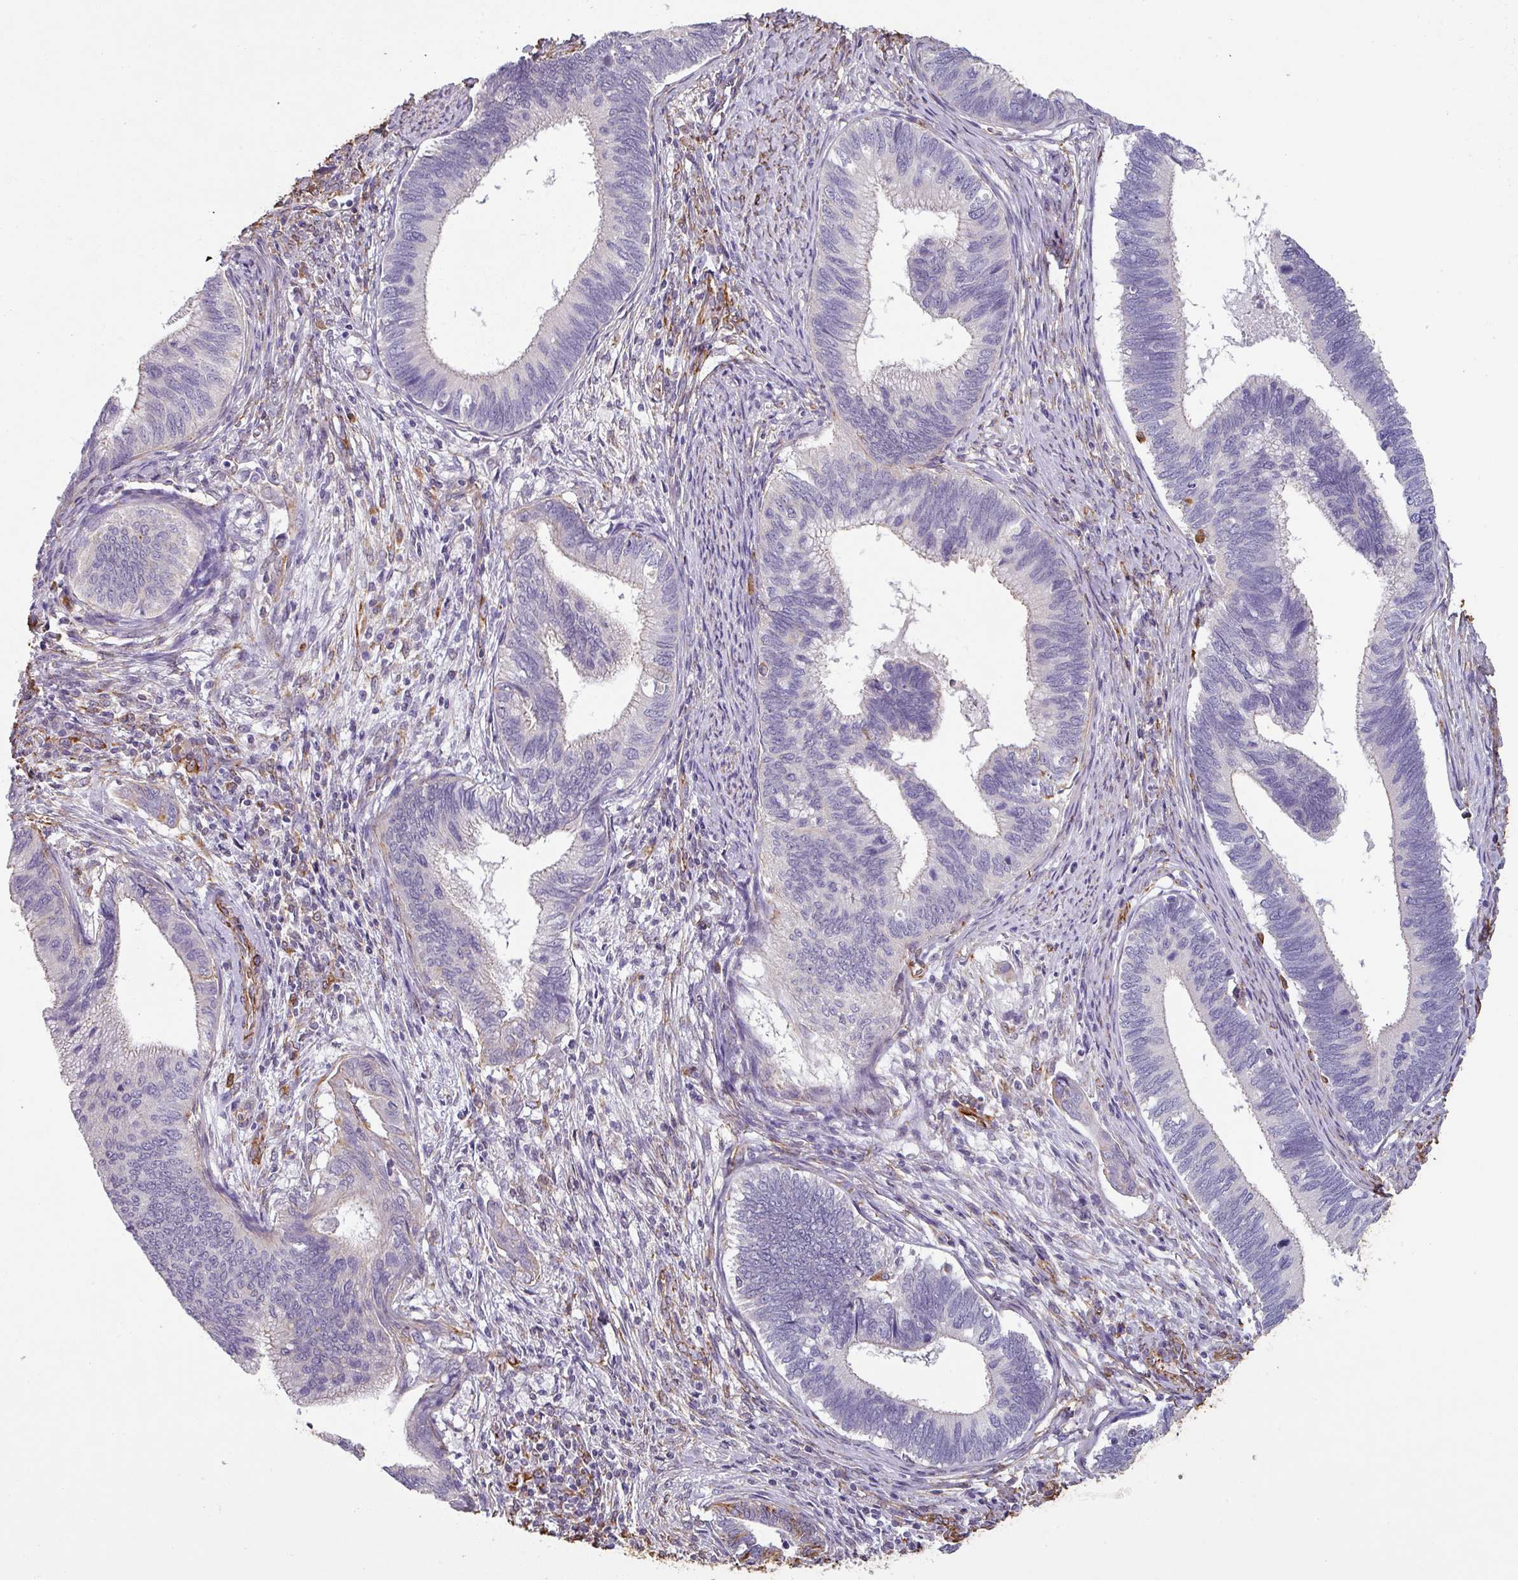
{"staining": {"intensity": "negative", "quantity": "none", "location": "none"}, "tissue": "cervical cancer", "cell_type": "Tumor cells", "image_type": "cancer", "snomed": [{"axis": "morphology", "description": "Adenocarcinoma, NOS"}, {"axis": "topography", "description": "Cervix"}], "caption": "High power microscopy micrograph of an IHC histopathology image of cervical cancer (adenocarcinoma), revealing no significant expression in tumor cells. Nuclei are stained in blue.", "gene": "ZNF280C", "patient": {"sex": "female", "age": 42}}